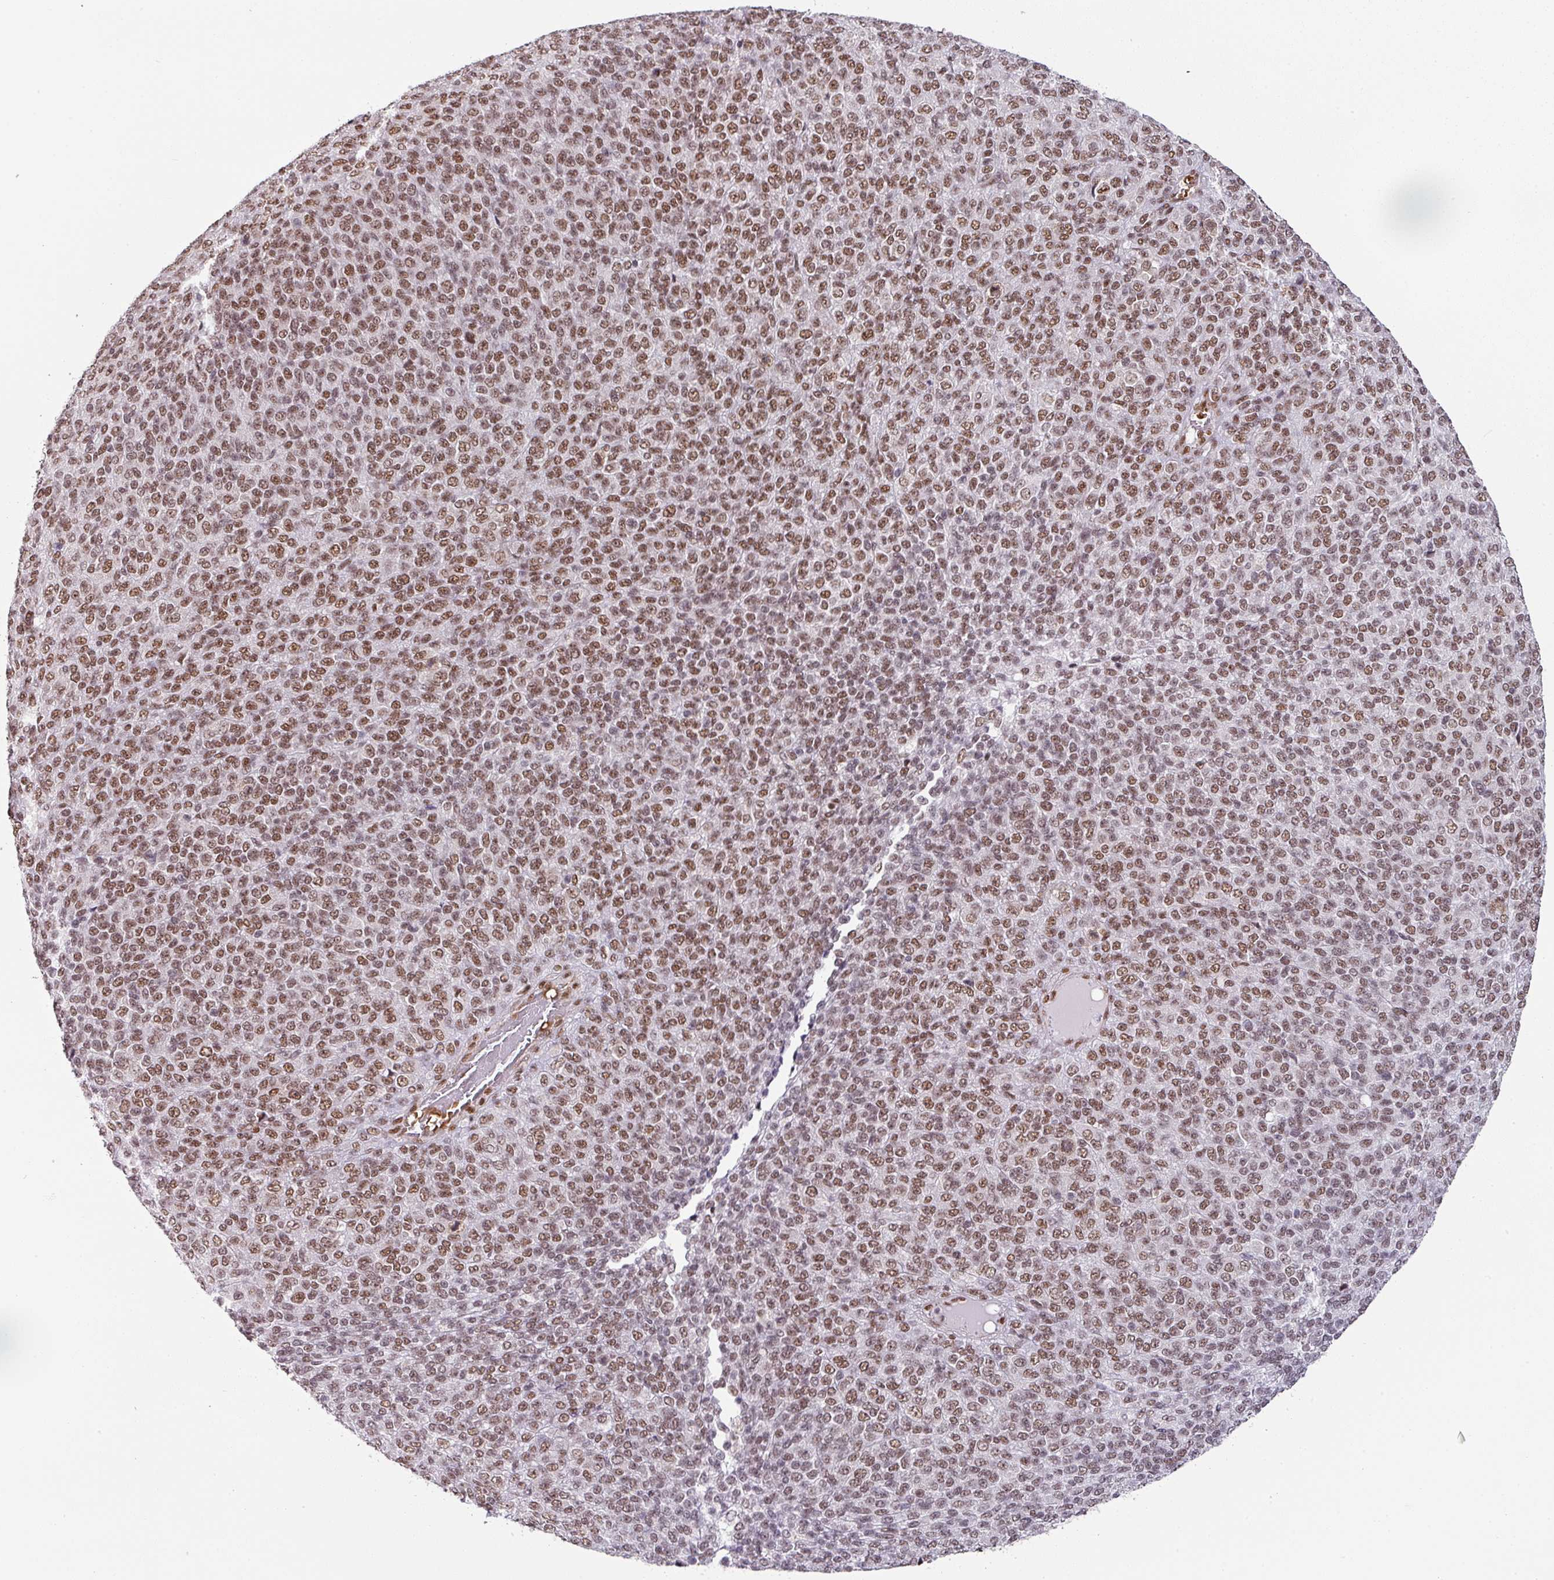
{"staining": {"intensity": "moderate", "quantity": ">75%", "location": "nuclear"}, "tissue": "melanoma", "cell_type": "Tumor cells", "image_type": "cancer", "snomed": [{"axis": "morphology", "description": "Malignant melanoma, Metastatic site"}, {"axis": "topography", "description": "Brain"}], "caption": "Moderate nuclear positivity for a protein is present in about >75% of tumor cells of melanoma using immunohistochemistry.", "gene": "NCOA5", "patient": {"sex": "female", "age": 56}}